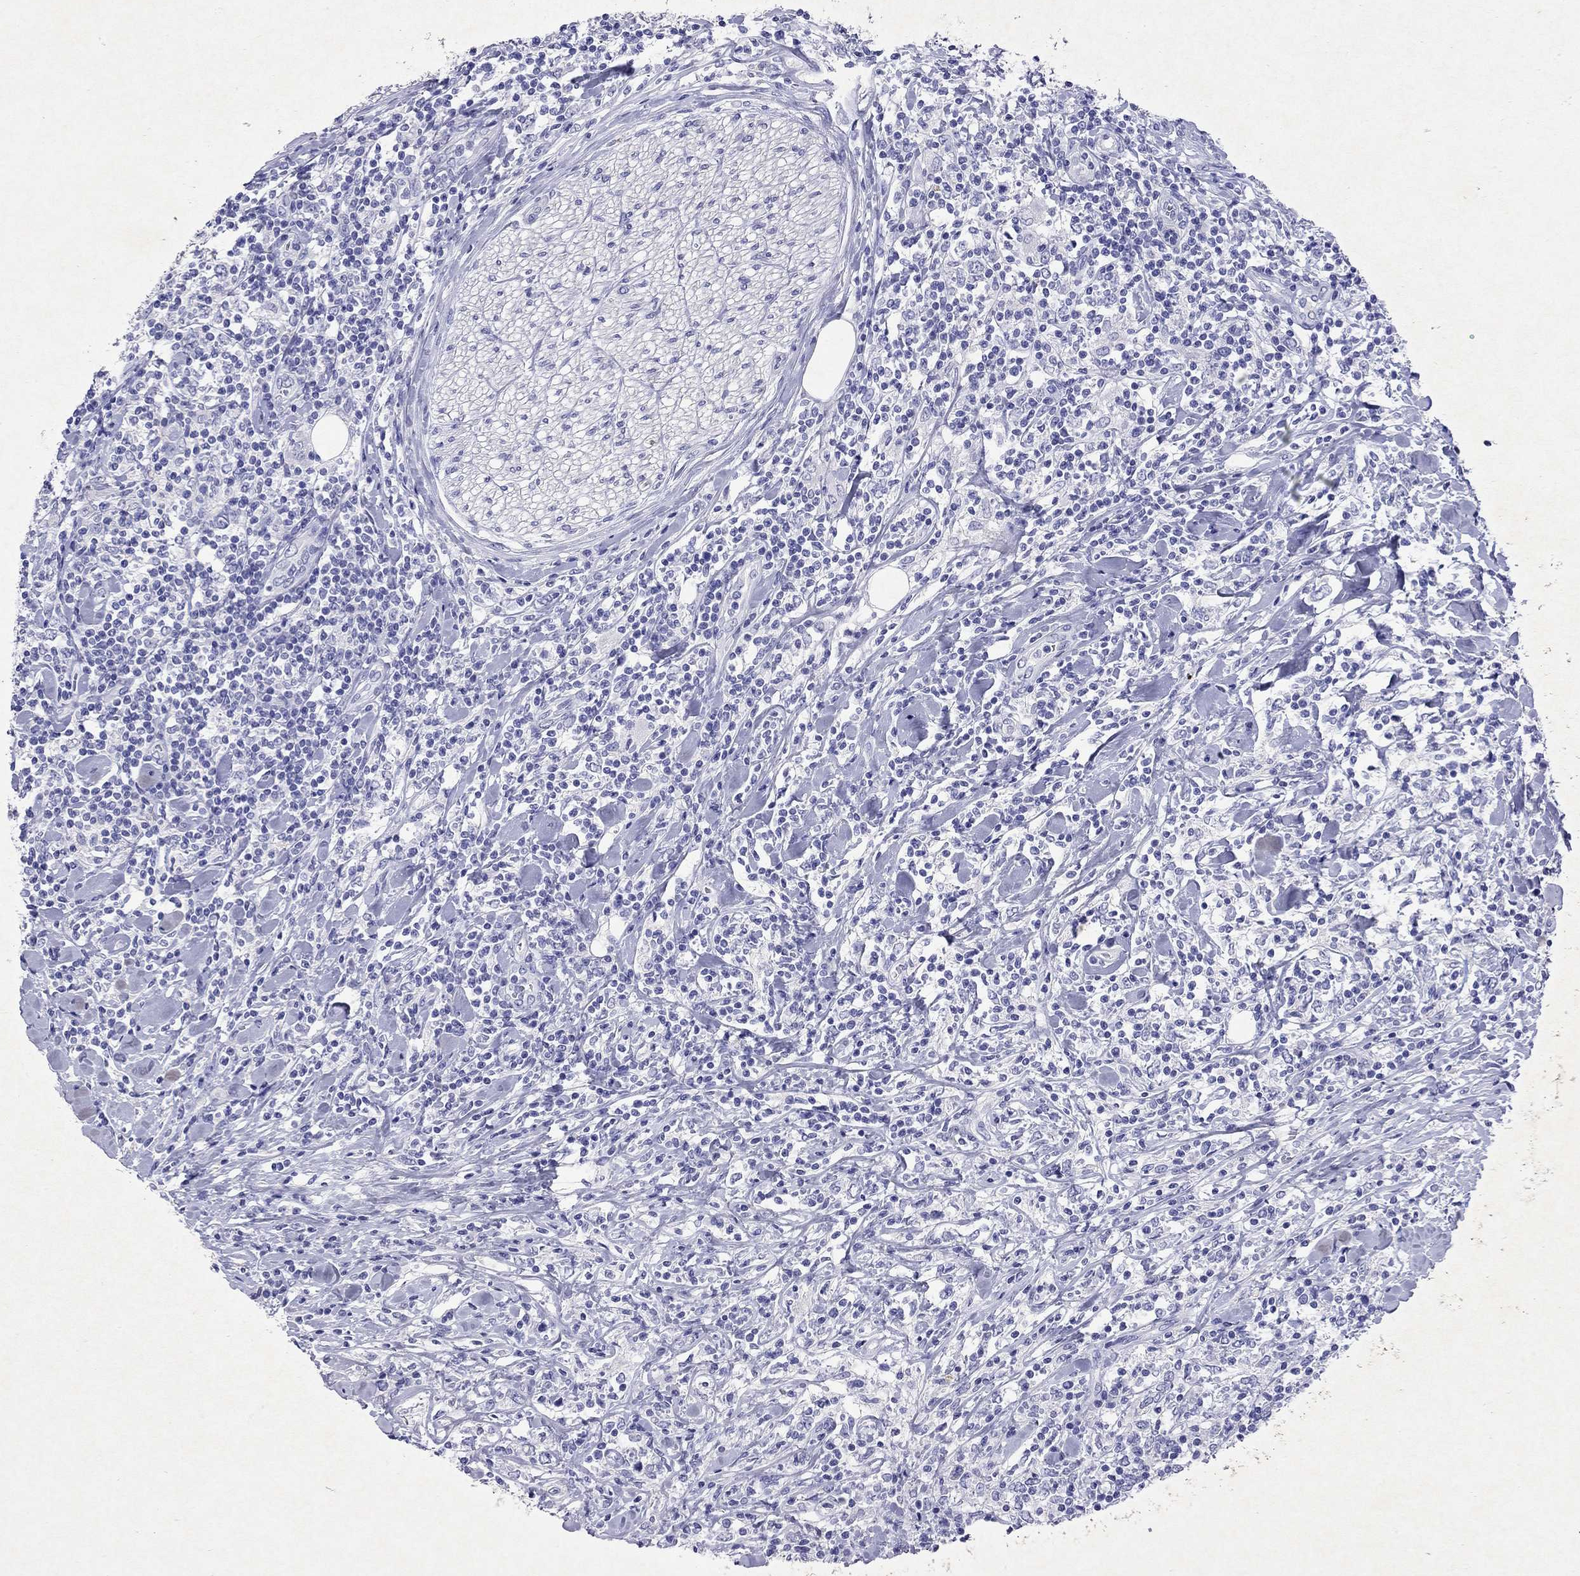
{"staining": {"intensity": "negative", "quantity": "none", "location": "none"}, "tissue": "lymphoma", "cell_type": "Tumor cells", "image_type": "cancer", "snomed": [{"axis": "morphology", "description": "Malignant lymphoma, non-Hodgkin's type, High grade"}, {"axis": "topography", "description": "Lymph node"}], "caption": "IHC of lymphoma exhibits no expression in tumor cells.", "gene": "ARMC12", "patient": {"sex": "female", "age": 84}}